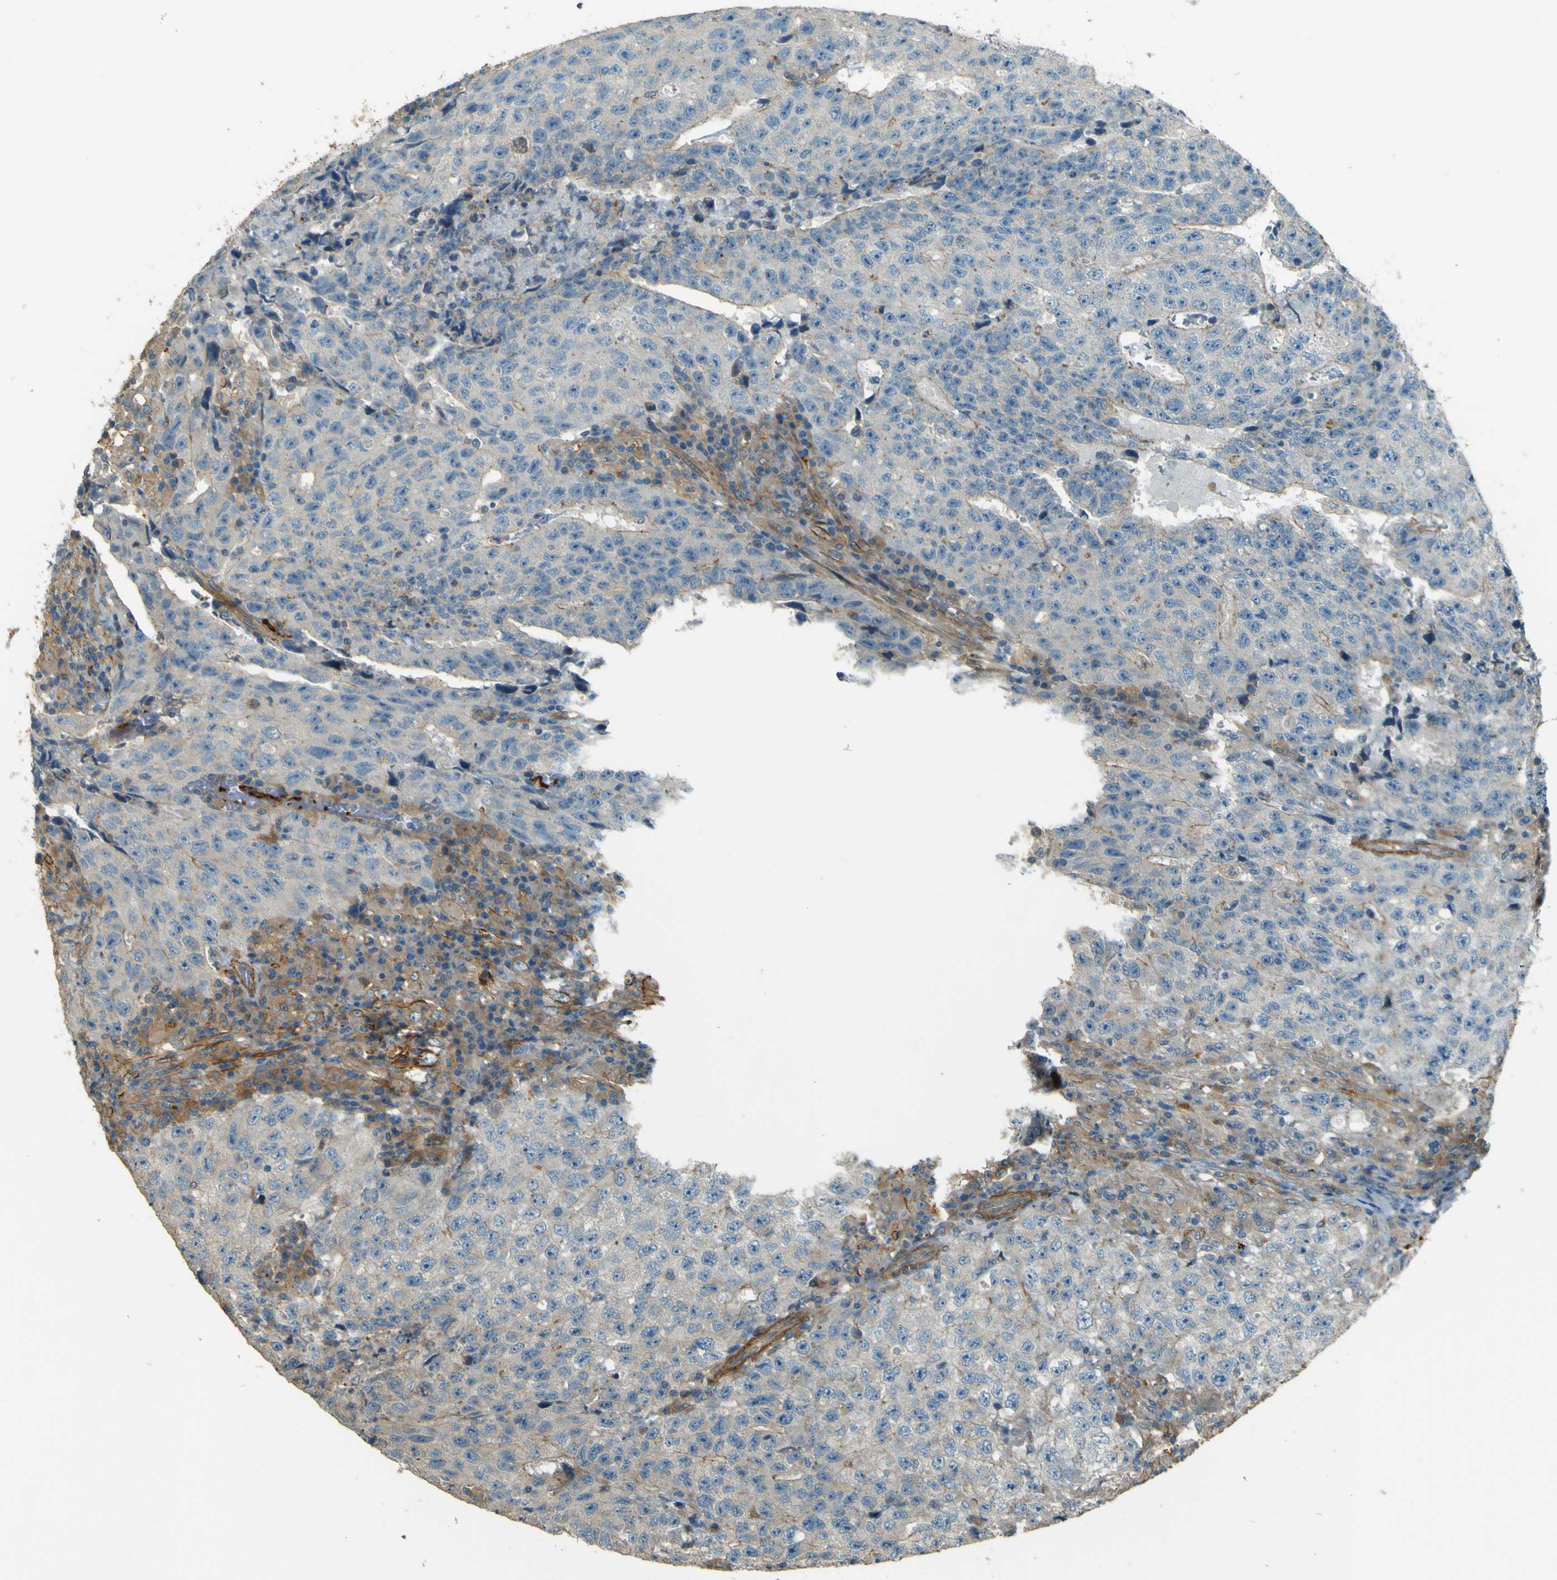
{"staining": {"intensity": "negative", "quantity": "none", "location": "none"}, "tissue": "testis cancer", "cell_type": "Tumor cells", "image_type": "cancer", "snomed": [{"axis": "morphology", "description": "Necrosis, NOS"}, {"axis": "morphology", "description": "Carcinoma, Embryonal, NOS"}, {"axis": "topography", "description": "Testis"}], "caption": "Immunohistochemical staining of testis cancer (embryonal carcinoma) demonstrates no significant expression in tumor cells.", "gene": "NEXN", "patient": {"sex": "male", "age": 19}}